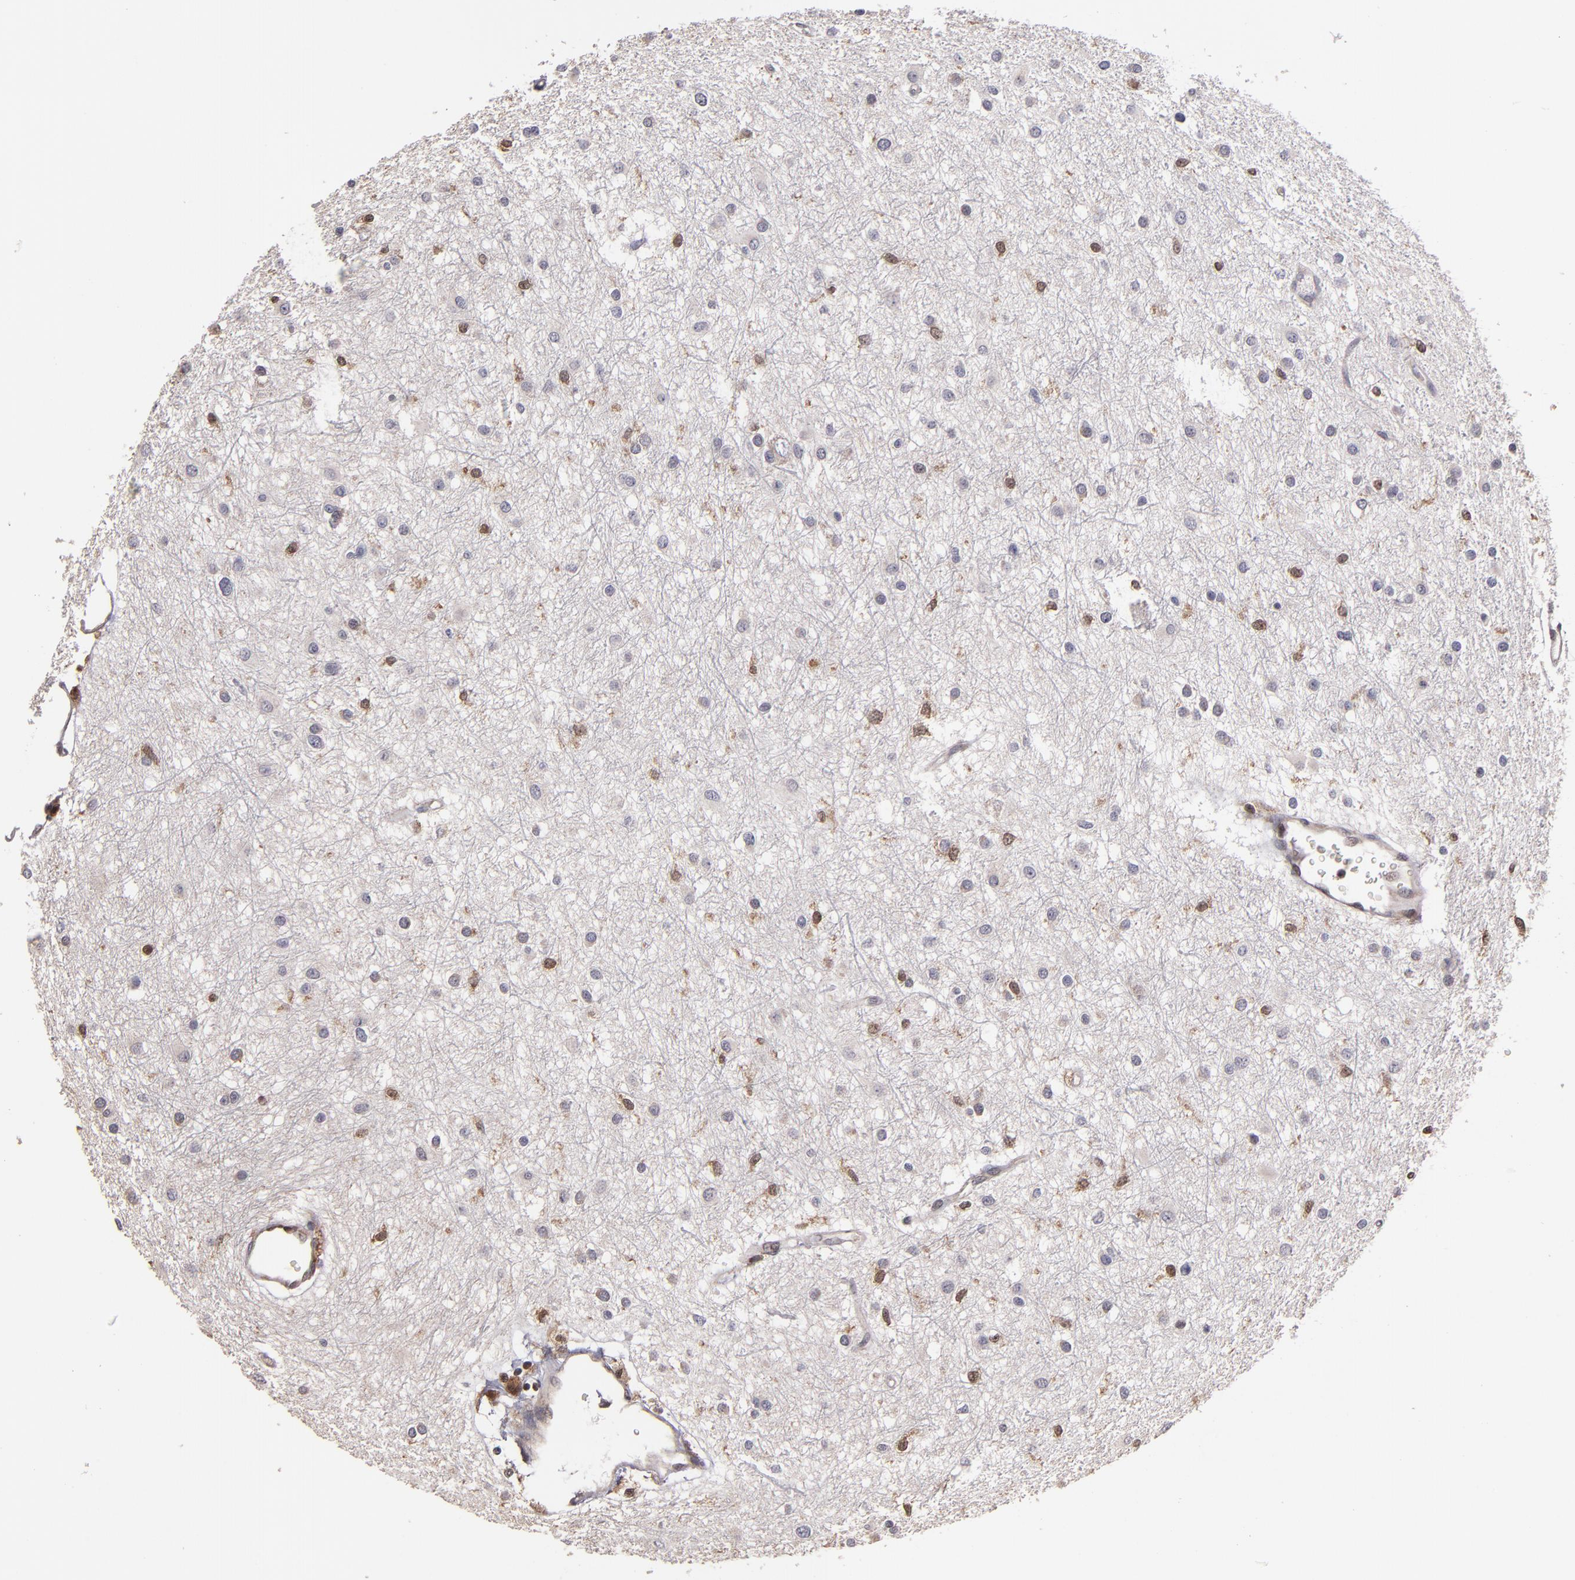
{"staining": {"intensity": "weak", "quantity": "25%-75%", "location": "cytoplasmic/membranous"}, "tissue": "glioma", "cell_type": "Tumor cells", "image_type": "cancer", "snomed": [{"axis": "morphology", "description": "Glioma, malignant, Low grade"}, {"axis": "topography", "description": "Brain"}], "caption": "Immunohistochemical staining of human low-grade glioma (malignant) demonstrates weak cytoplasmic/membranous protein expression in about 25%-75% of tumor cells. The protein of interest is shown in brown color, while the nuclei are stained blue.", "gene": "CASP1", "patient": {"sex": "female", "age": 36}}